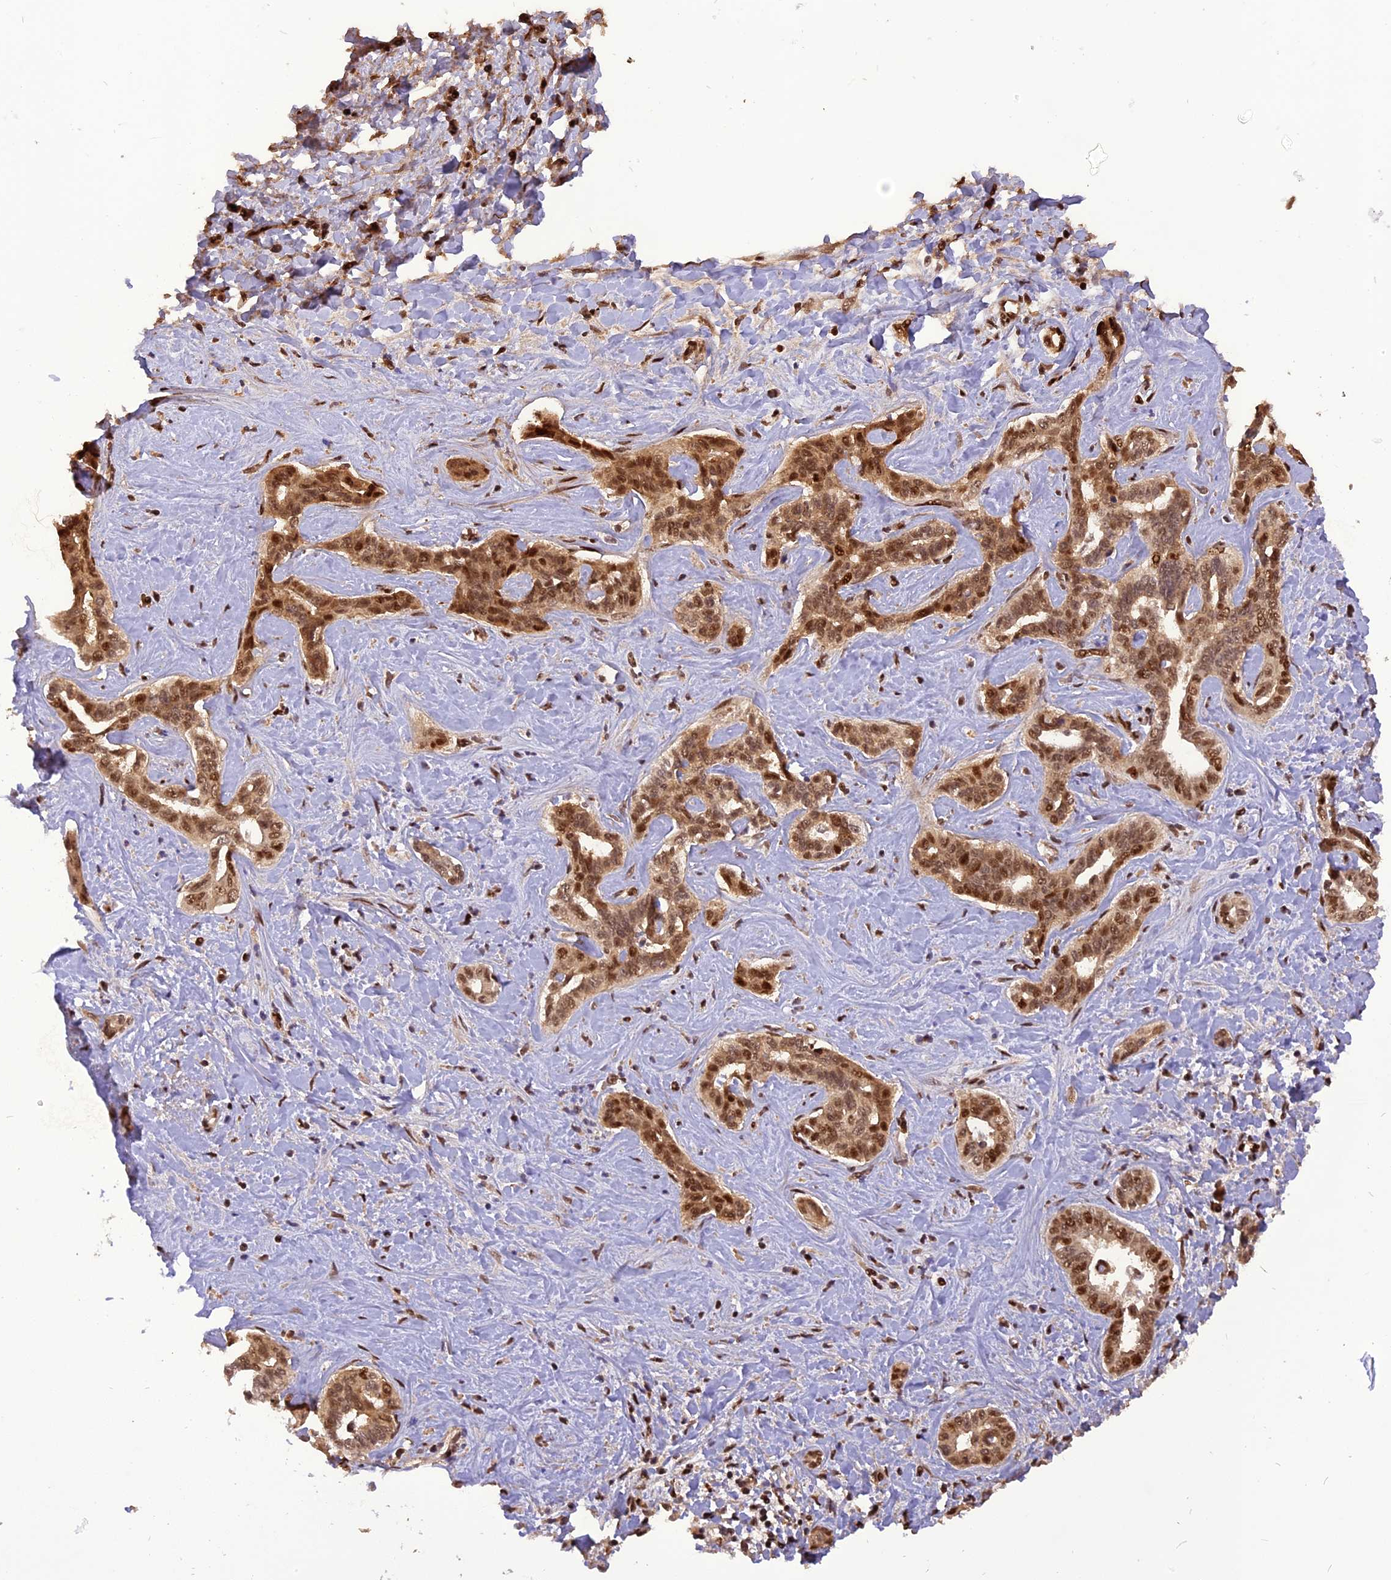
{"staining": {"intensity": "moderate", "quantity": ">75%", "location": "cytoplasmic/membranous,nuclear"}, "tissue": "liver cancer", "cell_type": "Tumor cells", "image_type": "cancer", "snomed": [{"axis": "morphology", "description": "Cholangiocarcinoma"}, {"axis": "topography", "description": "Liver"}], "caption": "Approximately >75% of tumor cells in human cholangiocarcinoma (liver) demonstrate moderate cytoplasmic/membranous and nuclear protein staining as visualized by brown immunohistochemical staining.", "gene": "MICALL1", "patient": {"sex": "female", "age": 77}}